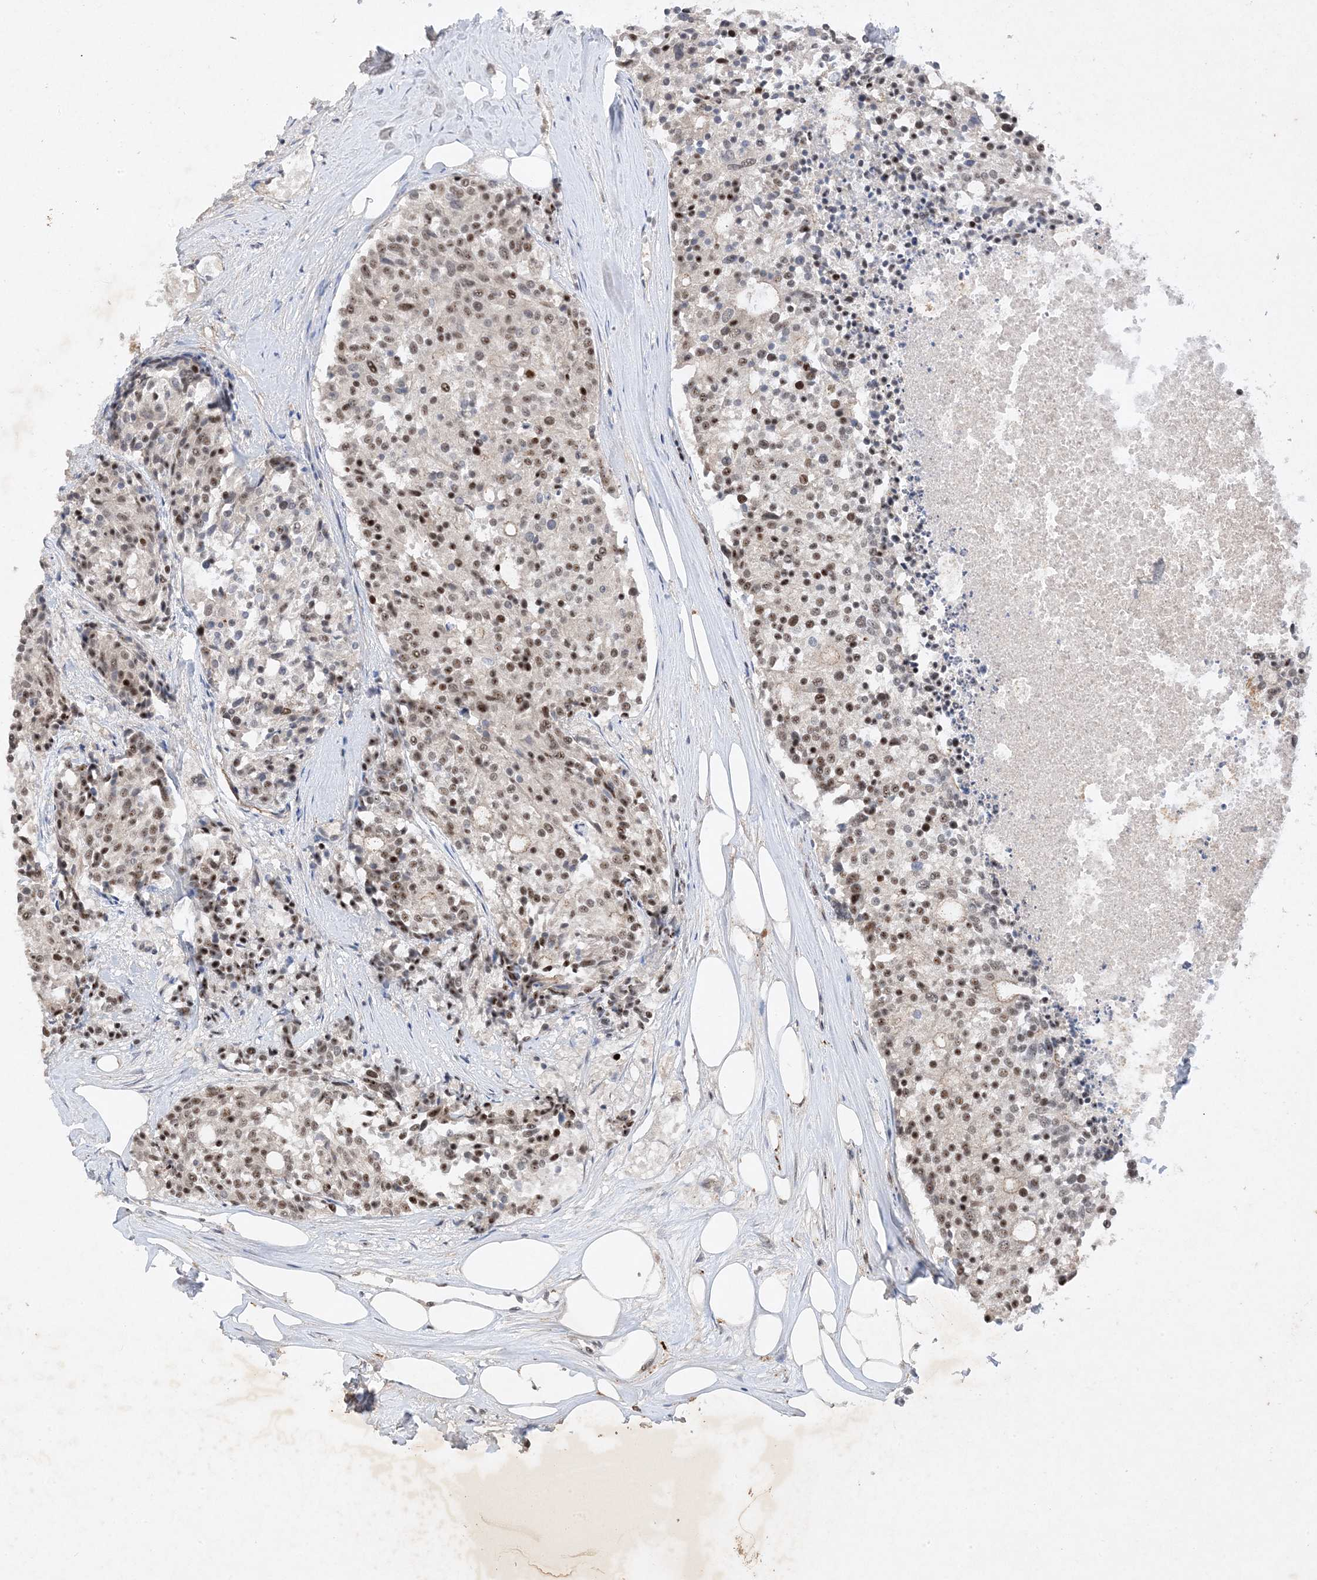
{"staining": {"intensity": "moderate", "quantity": "25%-75%", "location": "nuclear"}, "tissue": "carcinoid", "cell_type": "Tumor cells", "image_type": "cancer", "snomed": [{"axis": "morphology", "description": "Carcinoid, malignant, NOS"}, {"axis": "topography", "description": "Pancreas"}], "caption": "Human carcinoid stained with a brown dye displays moderate nuclear positive staining in approximately 25%-75% of tumor cells.", "gene": "MAST3", "patient": {"sex": "female", "age": 54}}